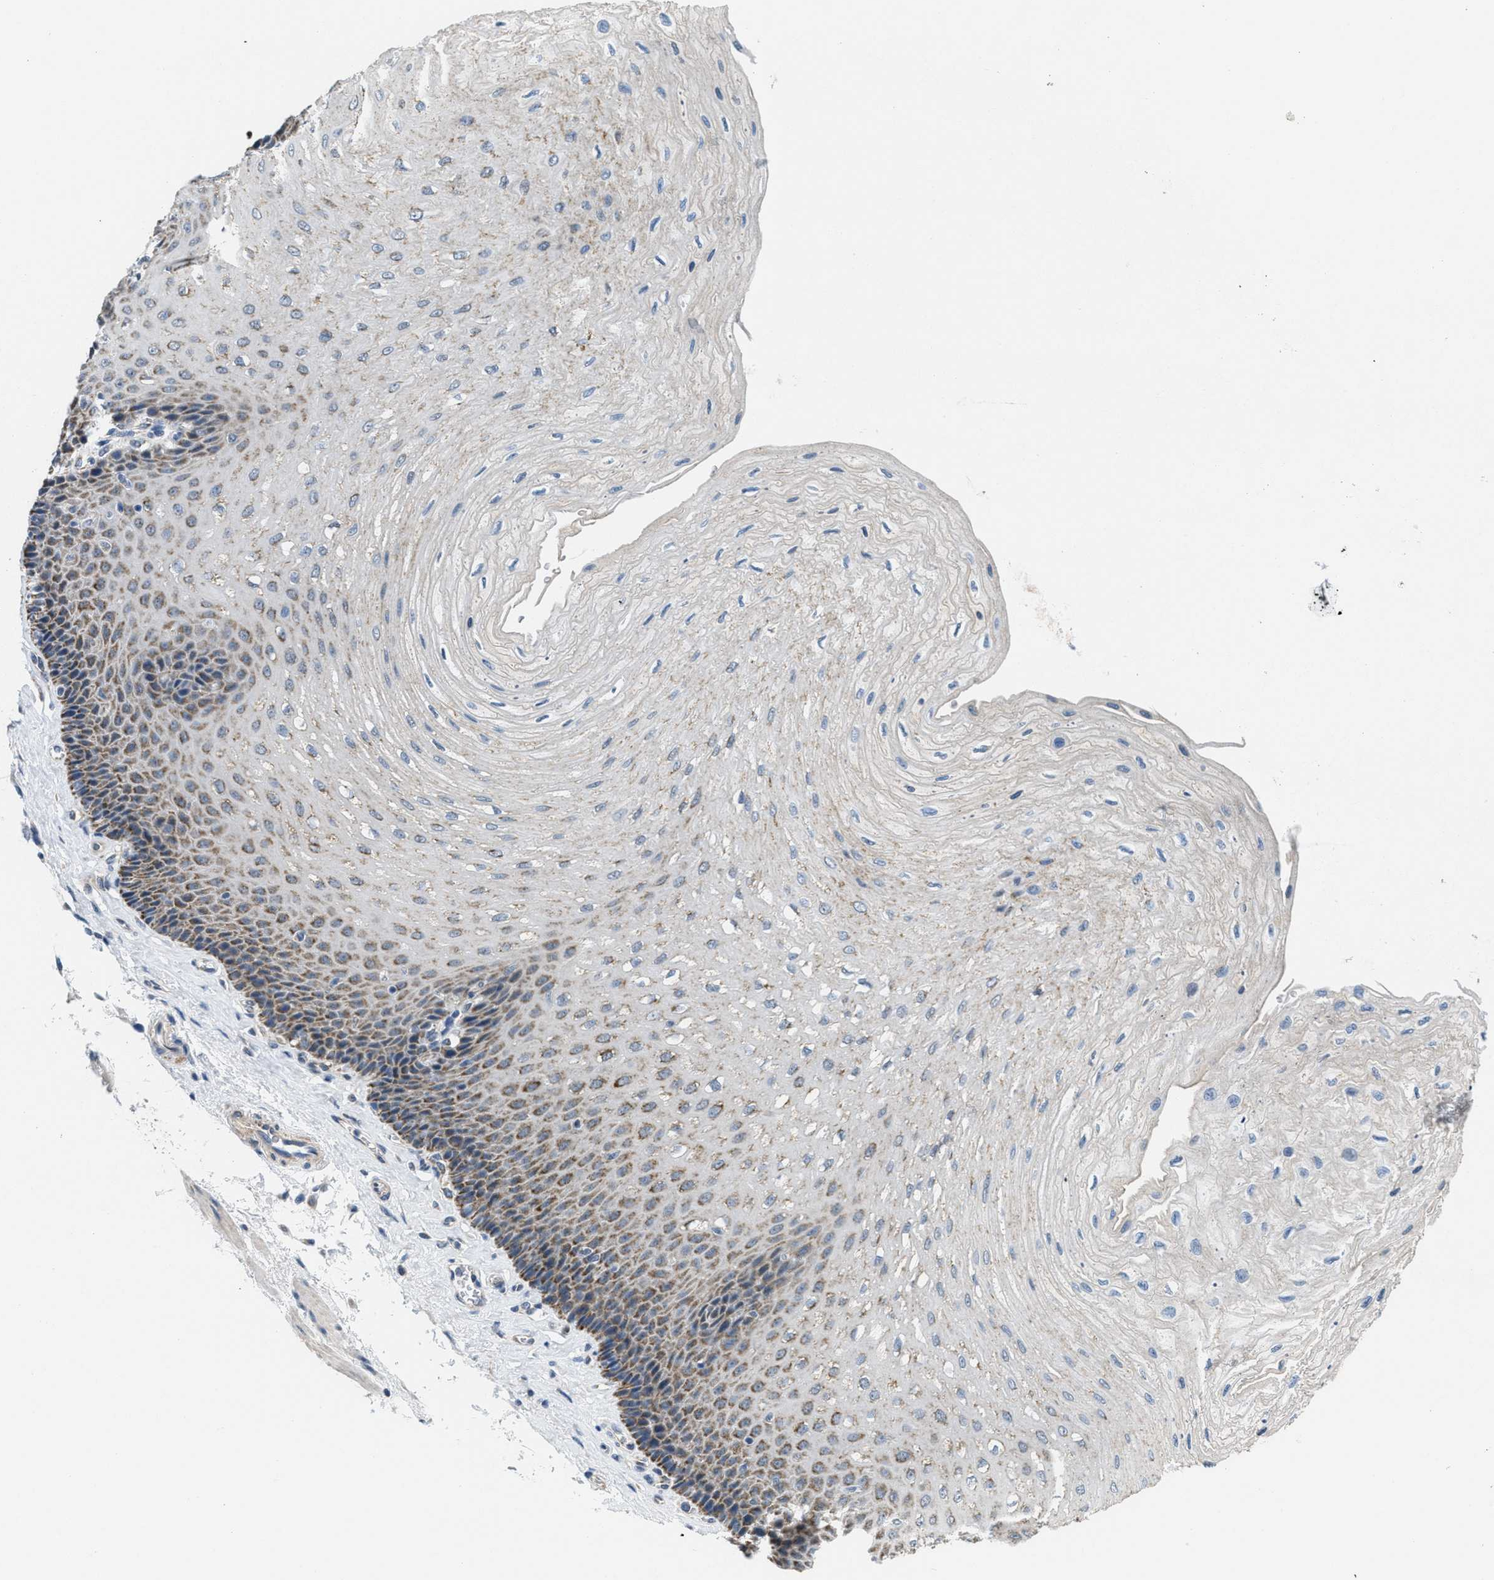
{"staining": {"intensity": "moderate", "quantity": "25%-75%", "location": "cytoplasmic/membranous"}, "tissue": "esophagus", "cell_type": "Squamous epithelial cells", "image_type": "normal", "snomed": [{"axis": "morphology", "description": "Normal tissue, NOS"}, {"axis": "topography", "description": "Esophagus"}], "caption": "Immunohistochemistry (IHC) histopathology image of normal esophagus: human esophagus stained using immunohistochemistry demonstrates medium levels of moderate protein expression localized specifically in the cytoplasmic/membranous of squamous epithelial cells, appearing as a cytoplasmic/membranous brown color.", "gene": "TOMM70", "patient": {"sex": "female", "age": 72}}